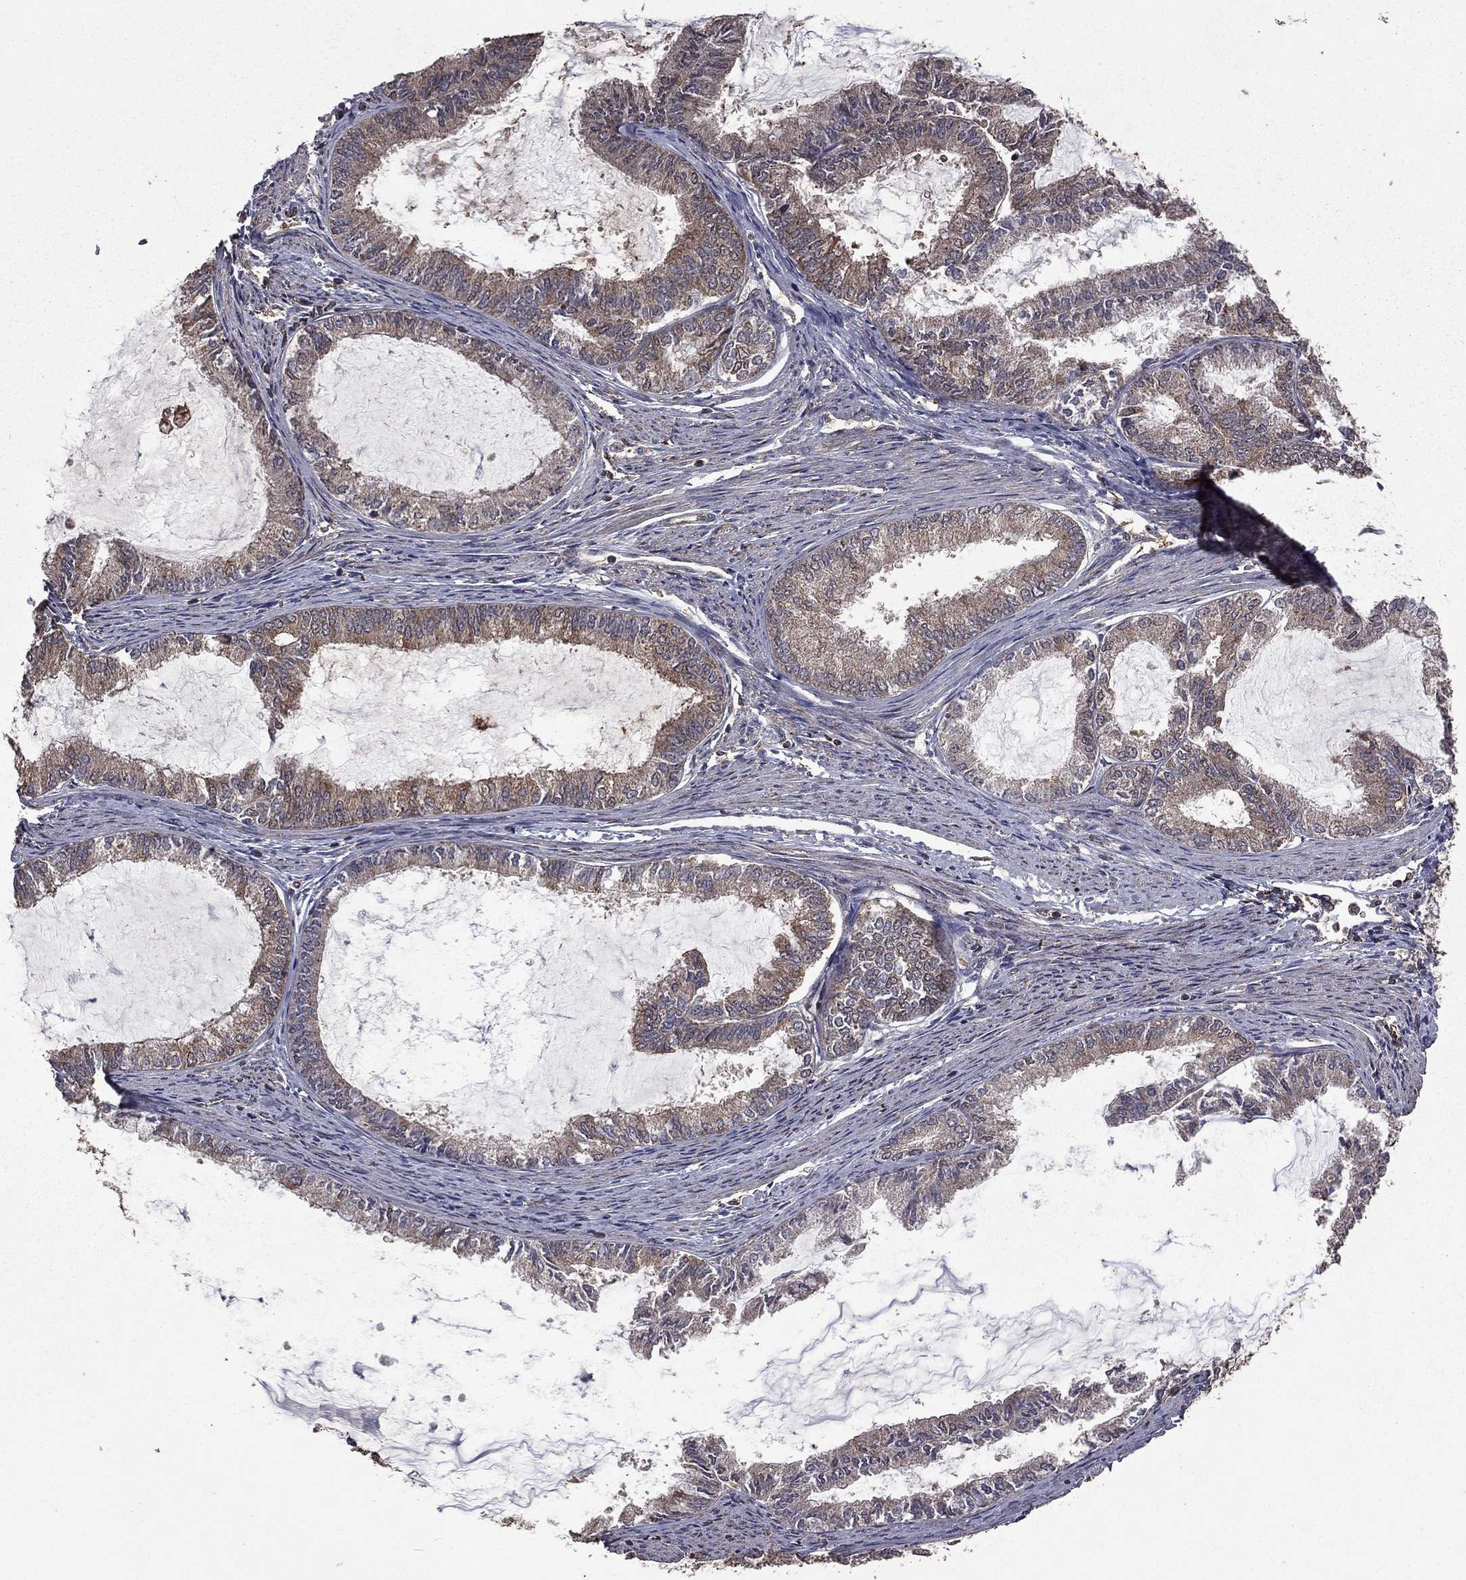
{"staining": {"intensity": "weak", "quantity": "25%-75%", "location": "cytoplasmic/membranous"}, "tissue": "endometrial cancer", "cell_type": "Tumor cells", "image_type": "cancer", "snomed": [{"axis": "morphology", "description": "Adenocarcinoma, NOS"}, {"axis": "topography", "description": "Endometrium"}], "caption": "Immunohistochemistry (IHC) micrograph of human adenocarcinoma (endometrial) stained for a protein (brown), which demonstrates low levels of weak cytoplasmic/membranous staining in approximately 25%-75% of tumor cells.", "gene": "BIRC6", "patient": {"sex": "female", "age": 86}}